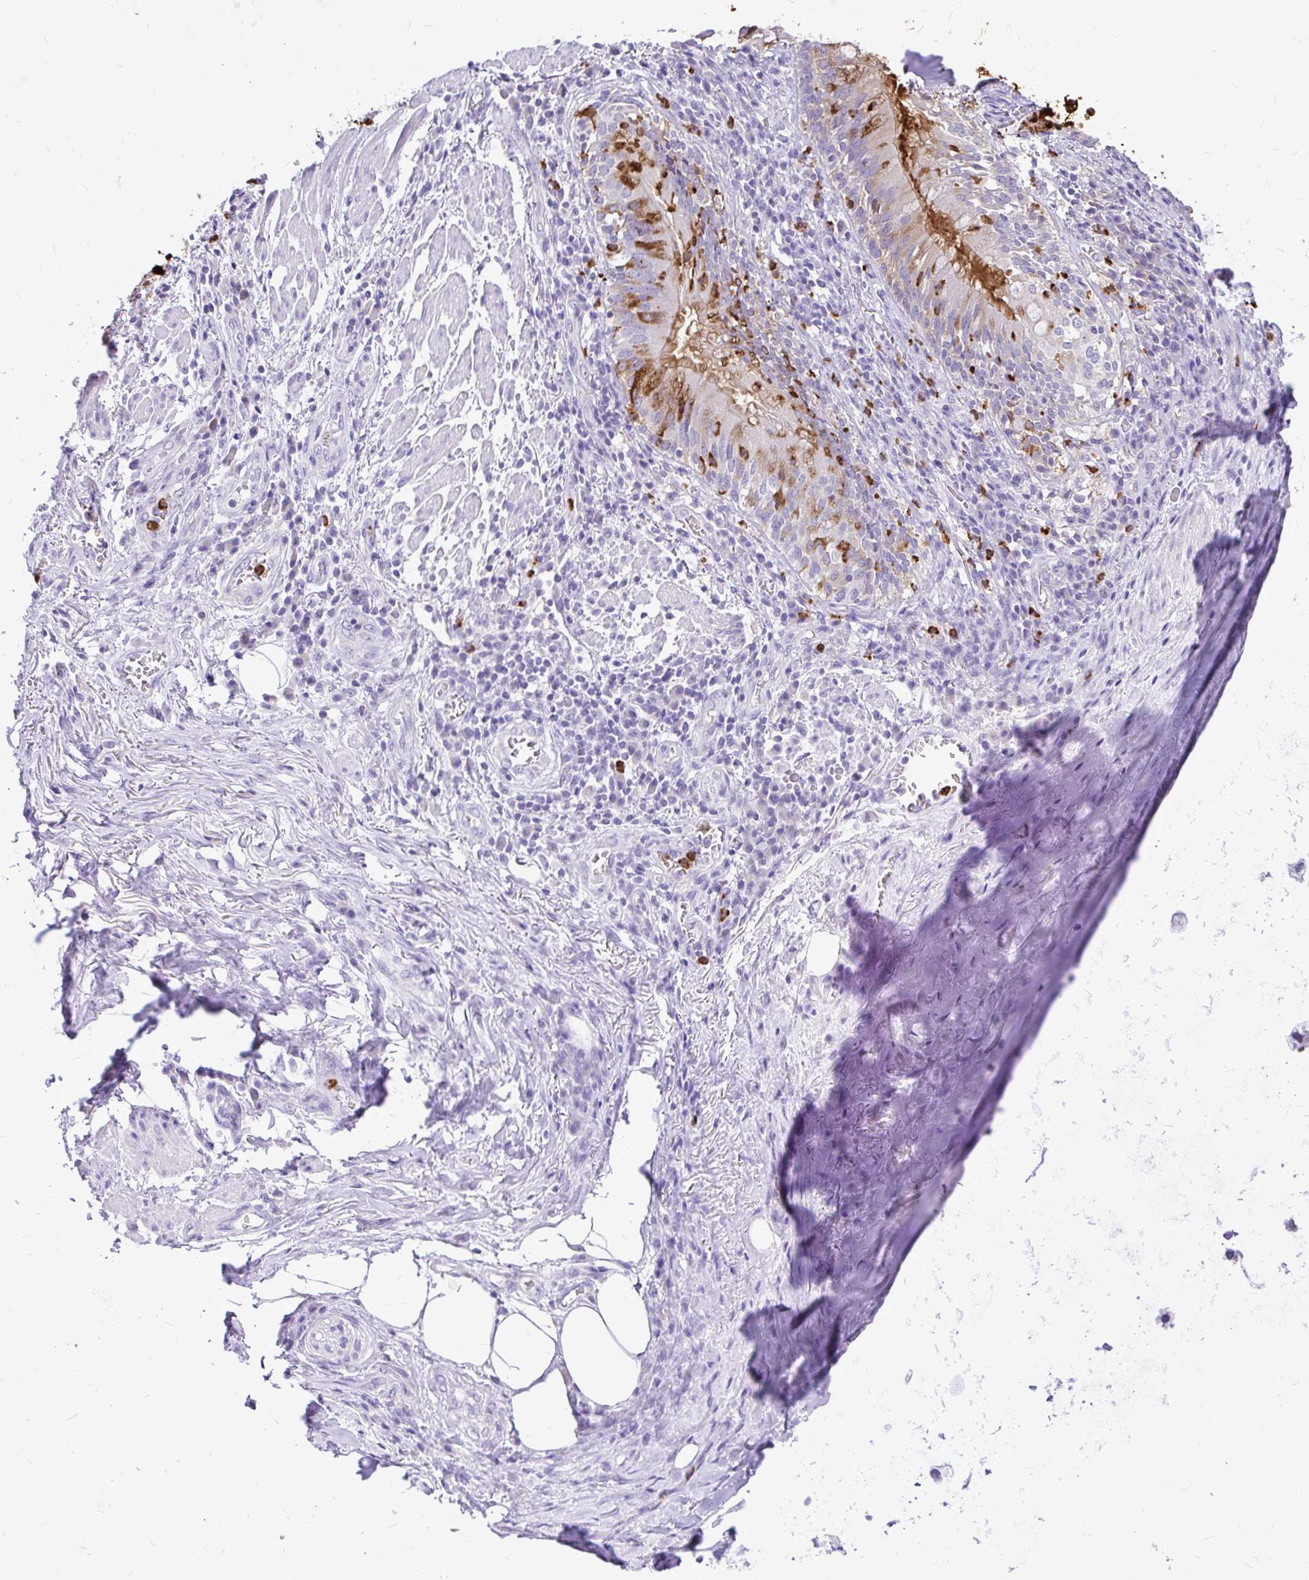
{"staining": {"intensity": "negative", "quantity": "none", "location": "none"}, "tissue": "adipose tissue", "cell_type": "Adipocytes", "image_type": "normal", "snomed": [{"axis": "morphology", "description": "Normal tissue, NOS"}, {"axis": "topography", "description": "Lymph node"}, {"axis": "topography", "description": "Bronchus"}], "caption": "Normal adipose tissue was stained to show a protein in brown. There is no significant positivity in adipocytes. The staining is performed using DAB brown chromogen with nuclei counter-stained in using hematoxylin.", "gene": "CLEC1B", "patient": {"sex": "male", "age": 56}}